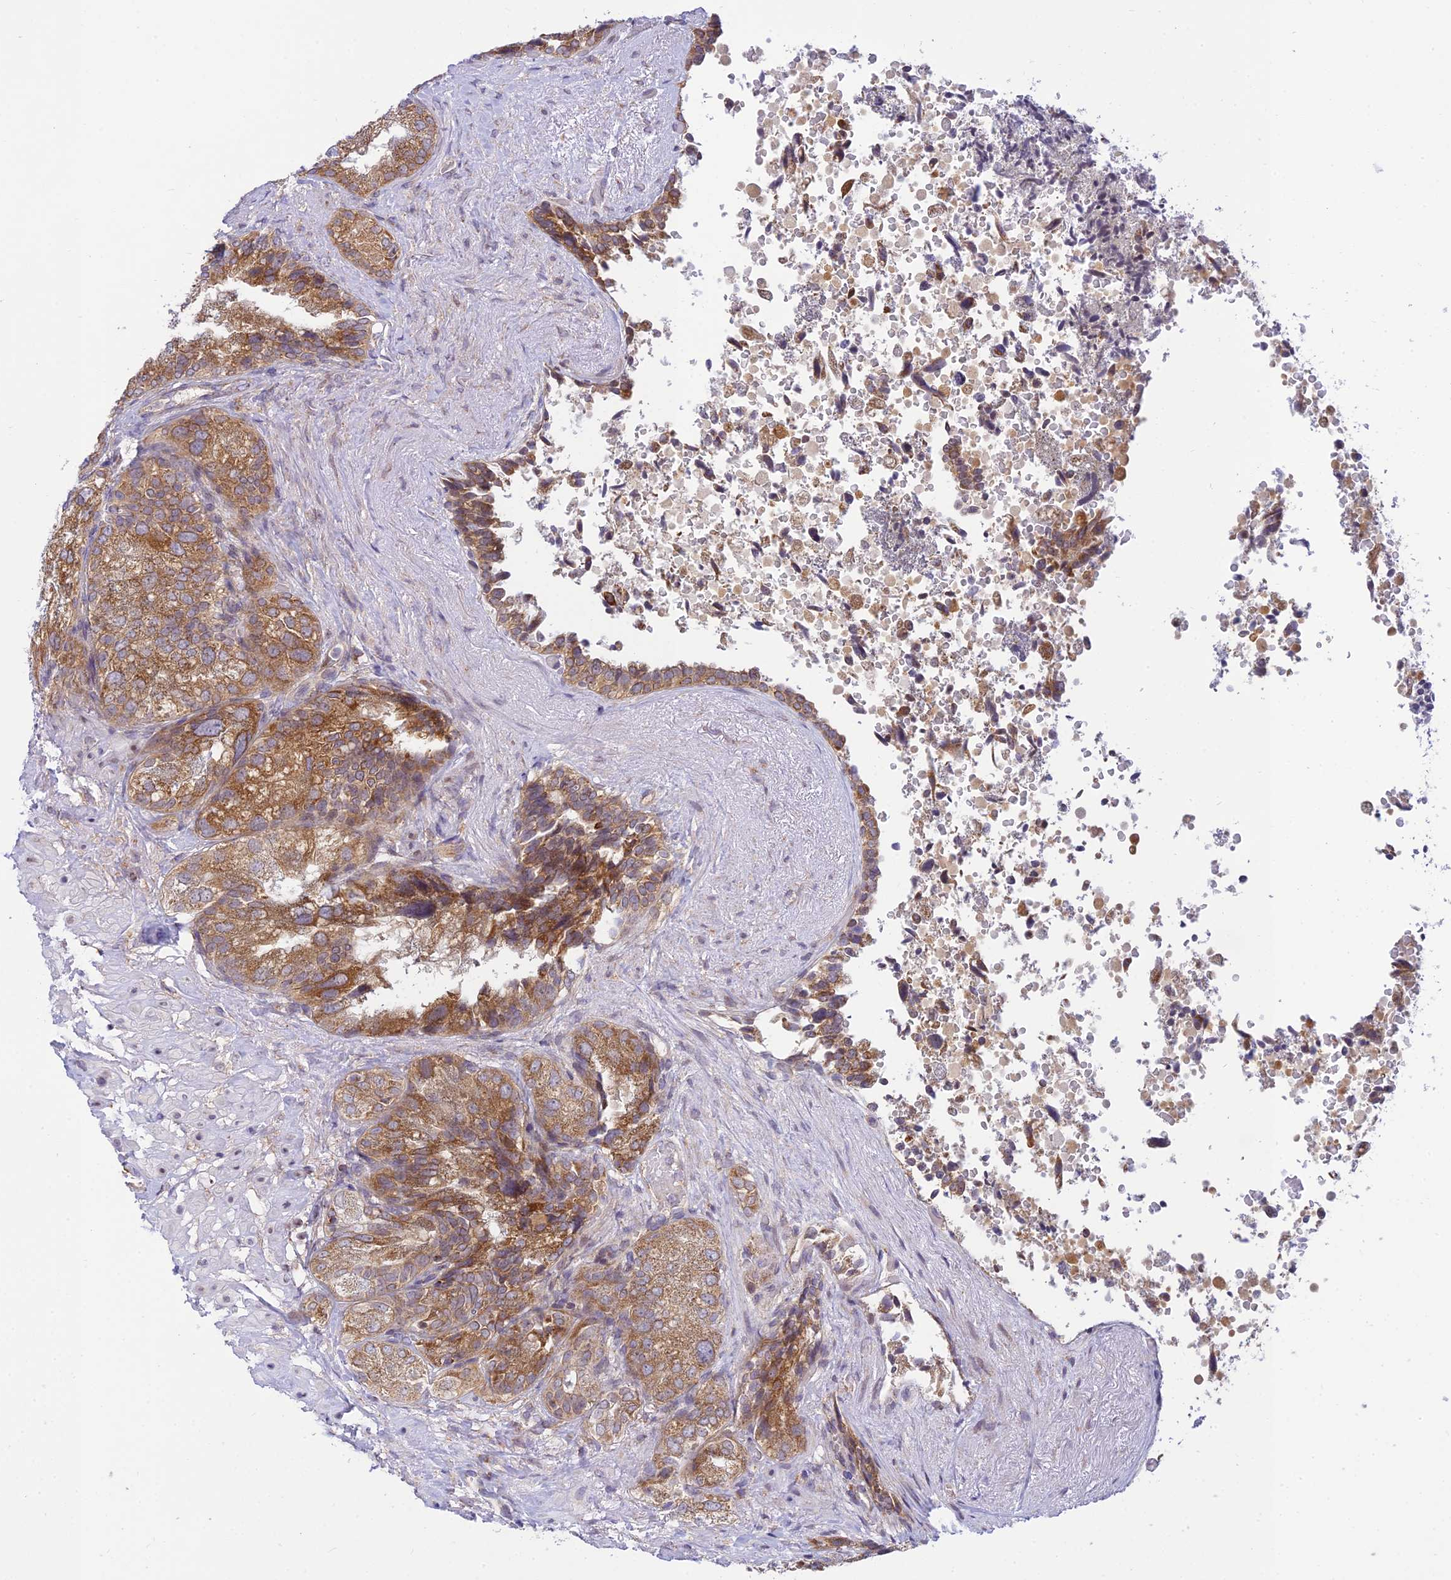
{"staining": {"intensity": "moderate", "quantity": ">75%", "location": "cytoplasmic/membranous"}, "tissue": "seminal vesicle", "cell_type": "Glandular cells", "image_type": "normal", "snomed": [{"axis": "morphology", "description": "Normal tissue, NOS"}, {"axis": "topography", "description": "Seminal veicle"}, {"axis": "topography", "description": "Peripheral nerve tissue"}], "caption": "Immunohistochemistry image of benign seminal vesicle stained for a protein (brown), which displays medium levels of moderate cytoplasmic/membranous expression in approximately >75% of glandular cells.", "gene": "HOOK2", "patient": {"sex": "male", "age": 63}}